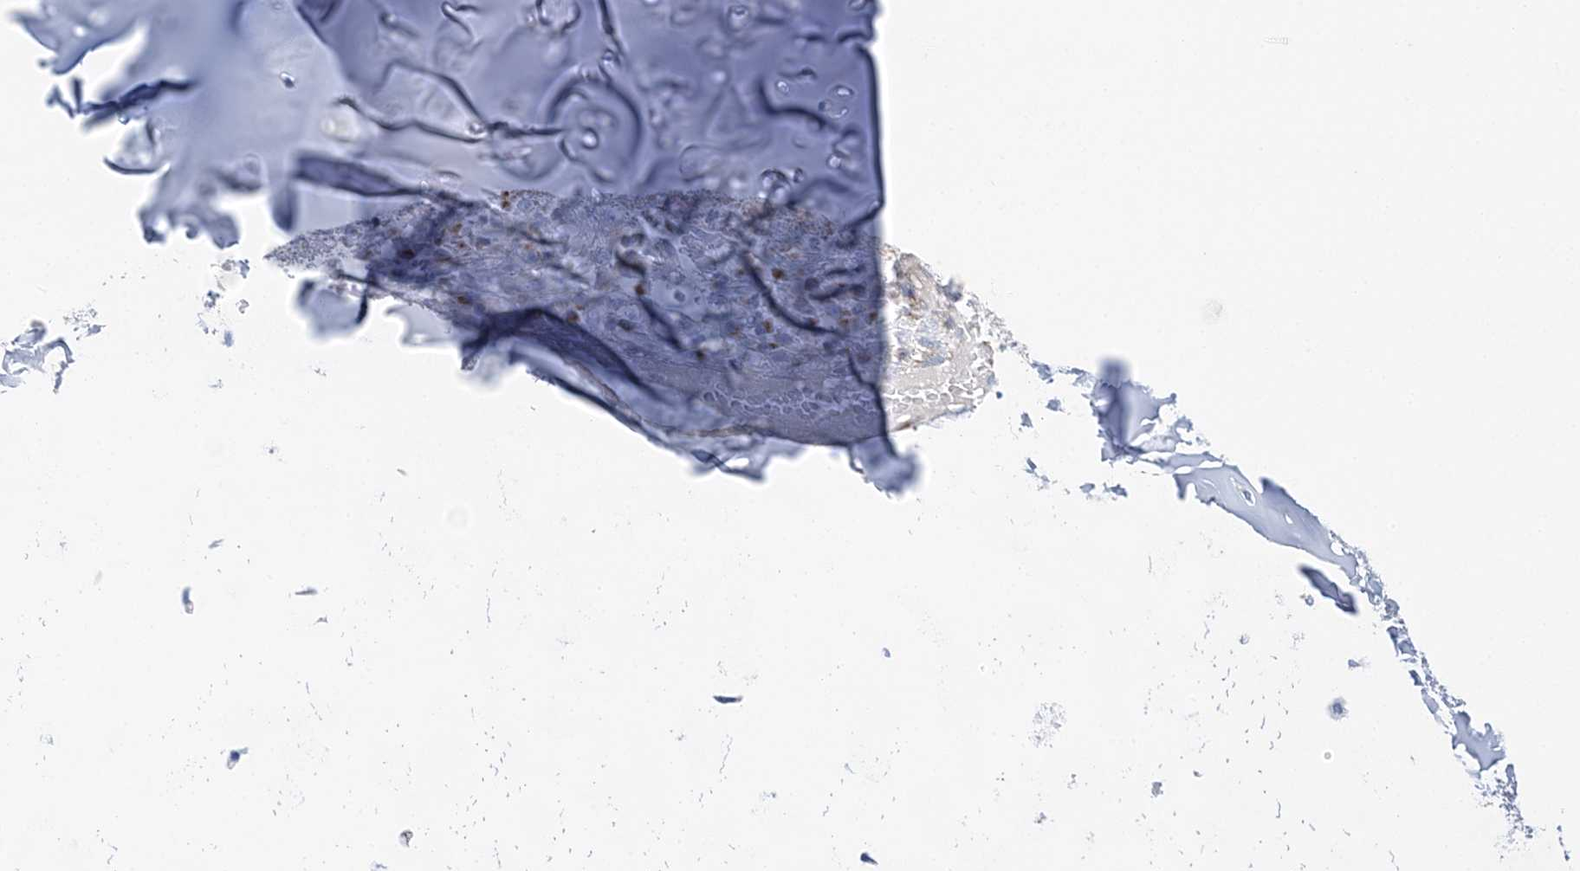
{"staining": {"intensity": "negative", "quantity": "none", "location": "none"}, "tissue": "adipose tissue", "cell_type": "Adipocytes", "image_type": "normal", "snomed": [{"axis": "morphology", "description": "Normal tissue, NOS"}, {"axis": "morphology", "description": "Basal cell carcinoma"}, {"axis": "topography", "description": "Cartilage tissue"}, {"axis": "topography", "description": "Nasopharynx"}, {"axis": "topography", "description": "Oral tissue"}], "caption": "Immunohistochemistry (IHC) histopathology image of unremarkable adipose tissue stained for a protein (brown), which shows no staining in adipocytes.", "gene": "SLC5A6", "patient": {"sex": "female", "age": 77}}